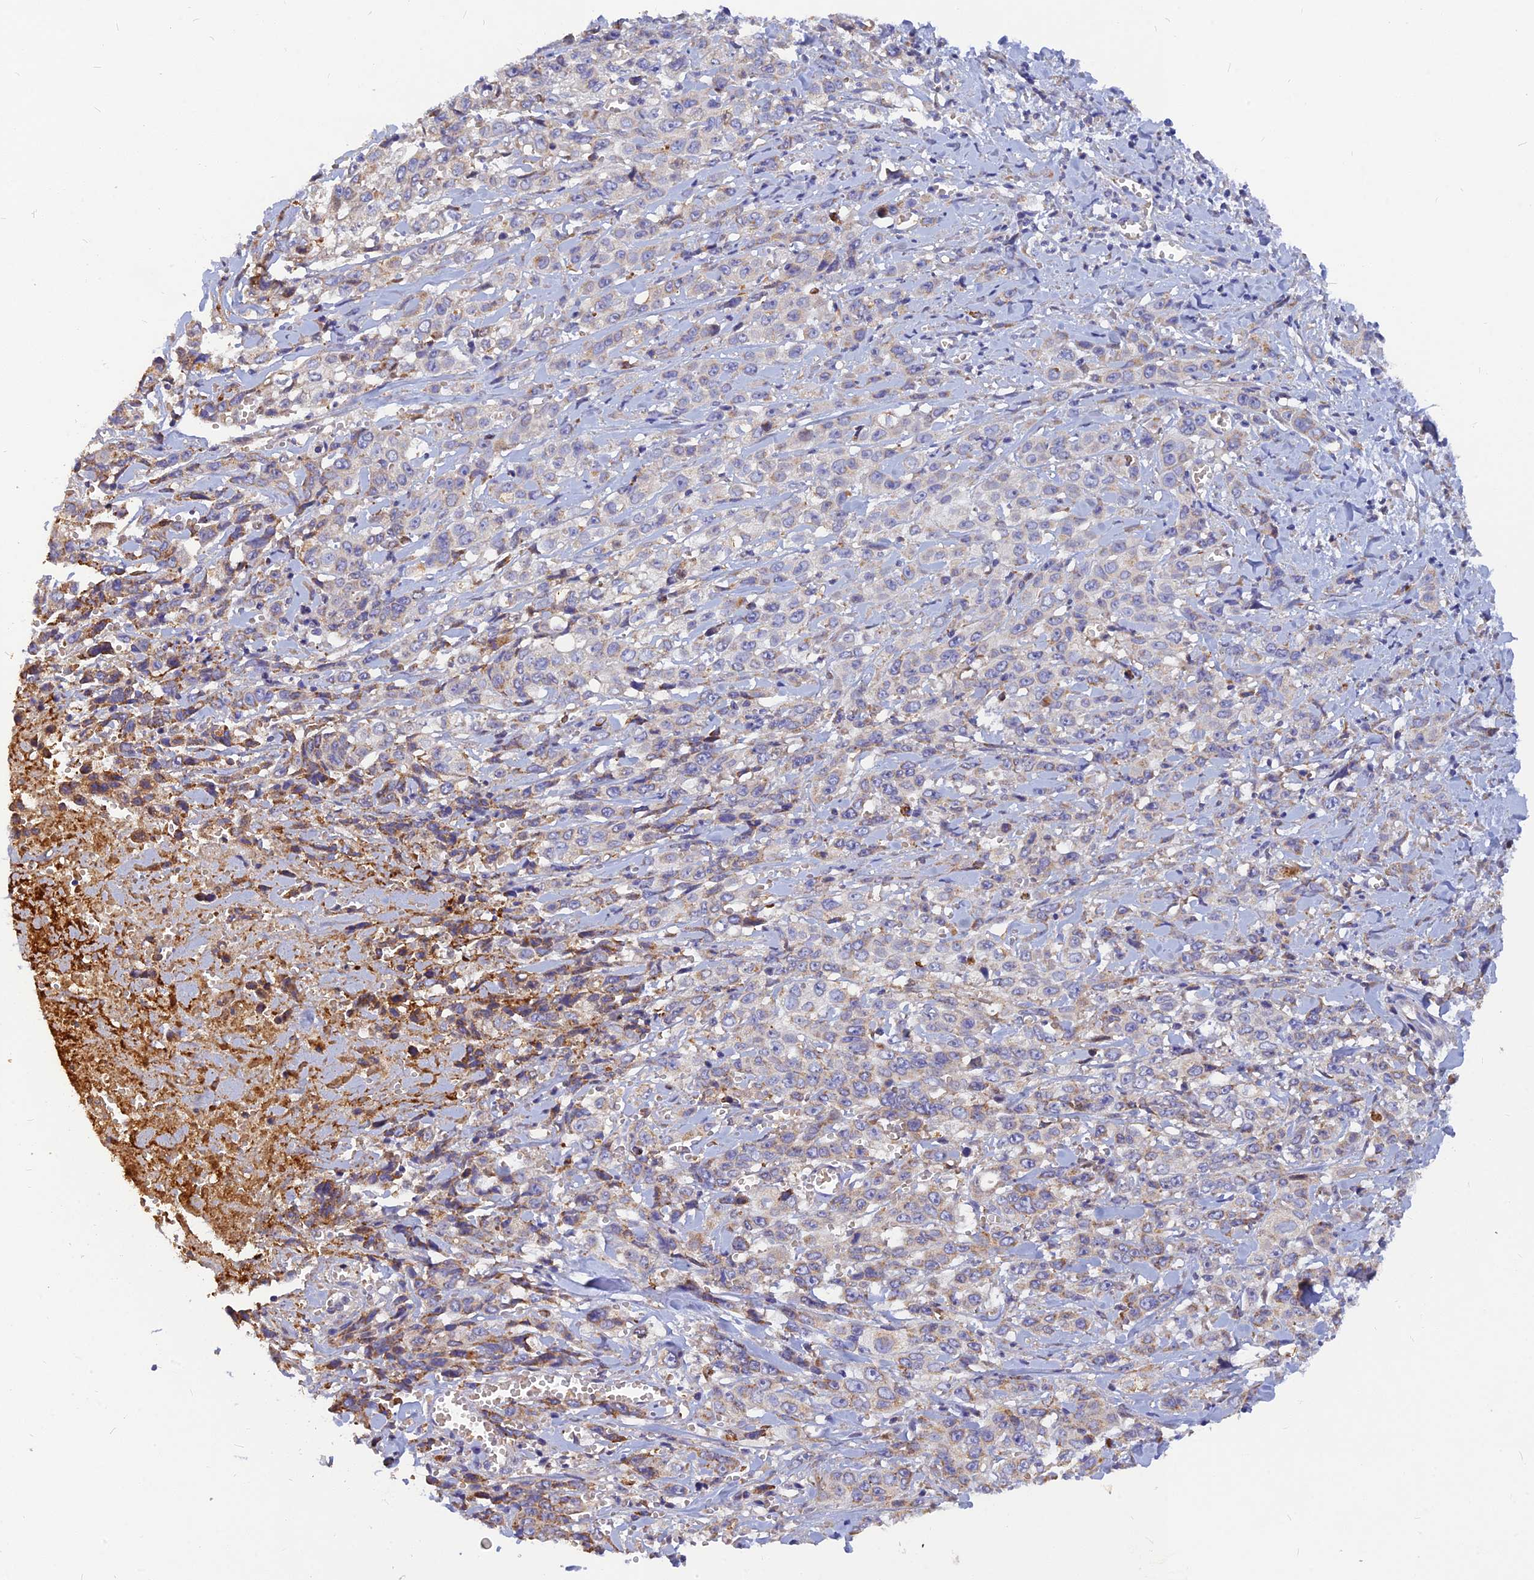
{"staining": {"intensity": "weak", "quantity": "25%-75%", "location": "cytoplasmic/membranous"}, "tissue": "stomach cancer", "cell_type": "Tumor cells", "image_type": "cancer", "snomed": [{"axis": "morphology", "description": "Adenocarcinoma, NOS"}, {"axis": "topography", "description": "Stomach, upper"}], "caption": "Protein positivity by immunohistochemistry exhibits weak cytoplasmic/membranous expression in approximately 25%-75% of tumor cells in stomach adenocarcinoma. (DAB IHC with brightfield microscopy, high magnification).", "gene": "CACNA1B", "patient": {"sex": "male", "age": 62}}